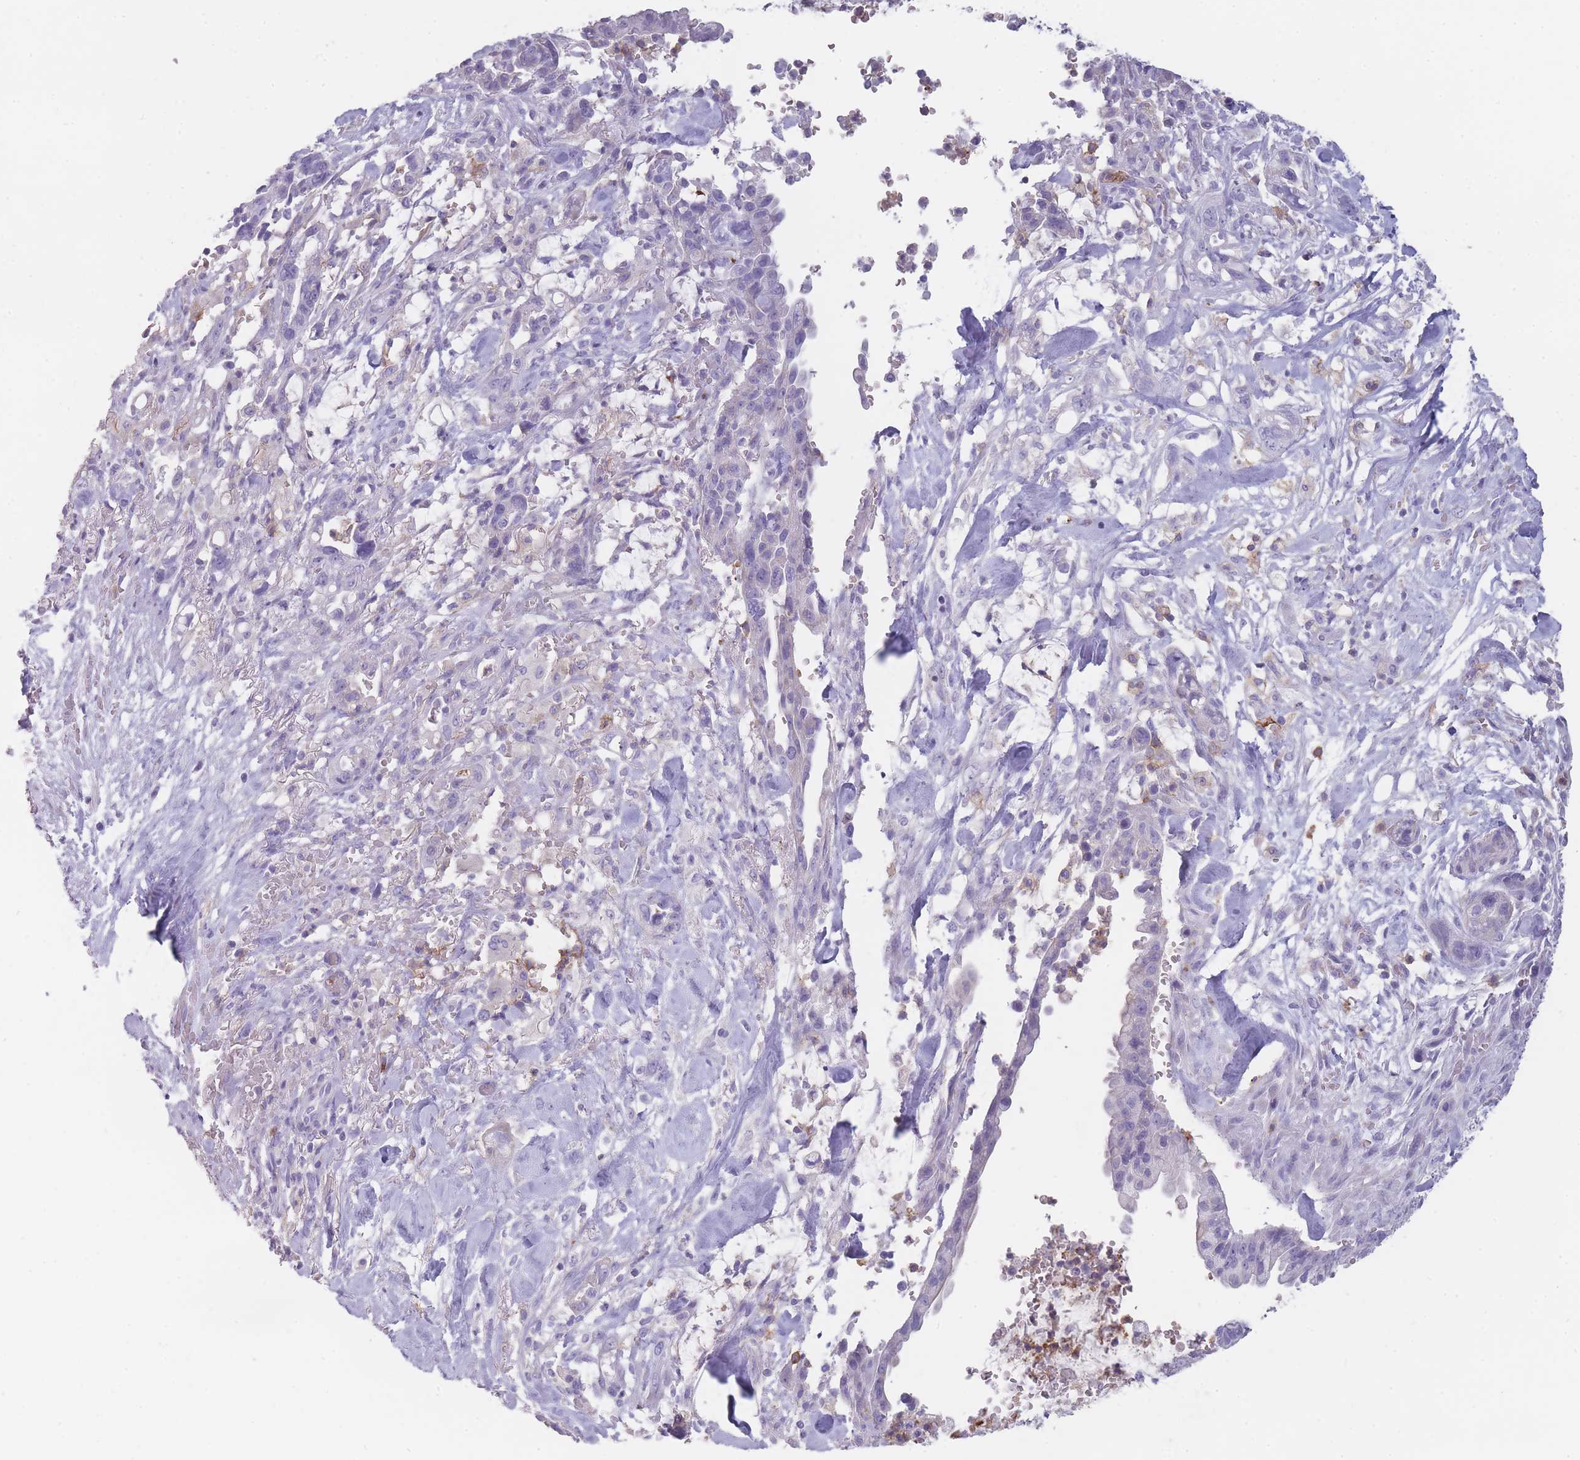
{"staining": {"intensity": "negative", "quantity": "none", "location": "none"}, "tissue": "pancreatic cancer", "cell_type": "Tumor cells", "image_type": "cancer", "snomed": [{"axis": "morphology", "description": "Adenocarcinoma, NOS"}, {"axis": "topography", "description": "Pancreas"}], "caption": "Pancreatic cancer (adenocarcinoma) was stained to show a protein in brown. There is no significant positivity in tumor cells.", "gene": "CR1L", "patient": {"sex": "male", "age": 44}}